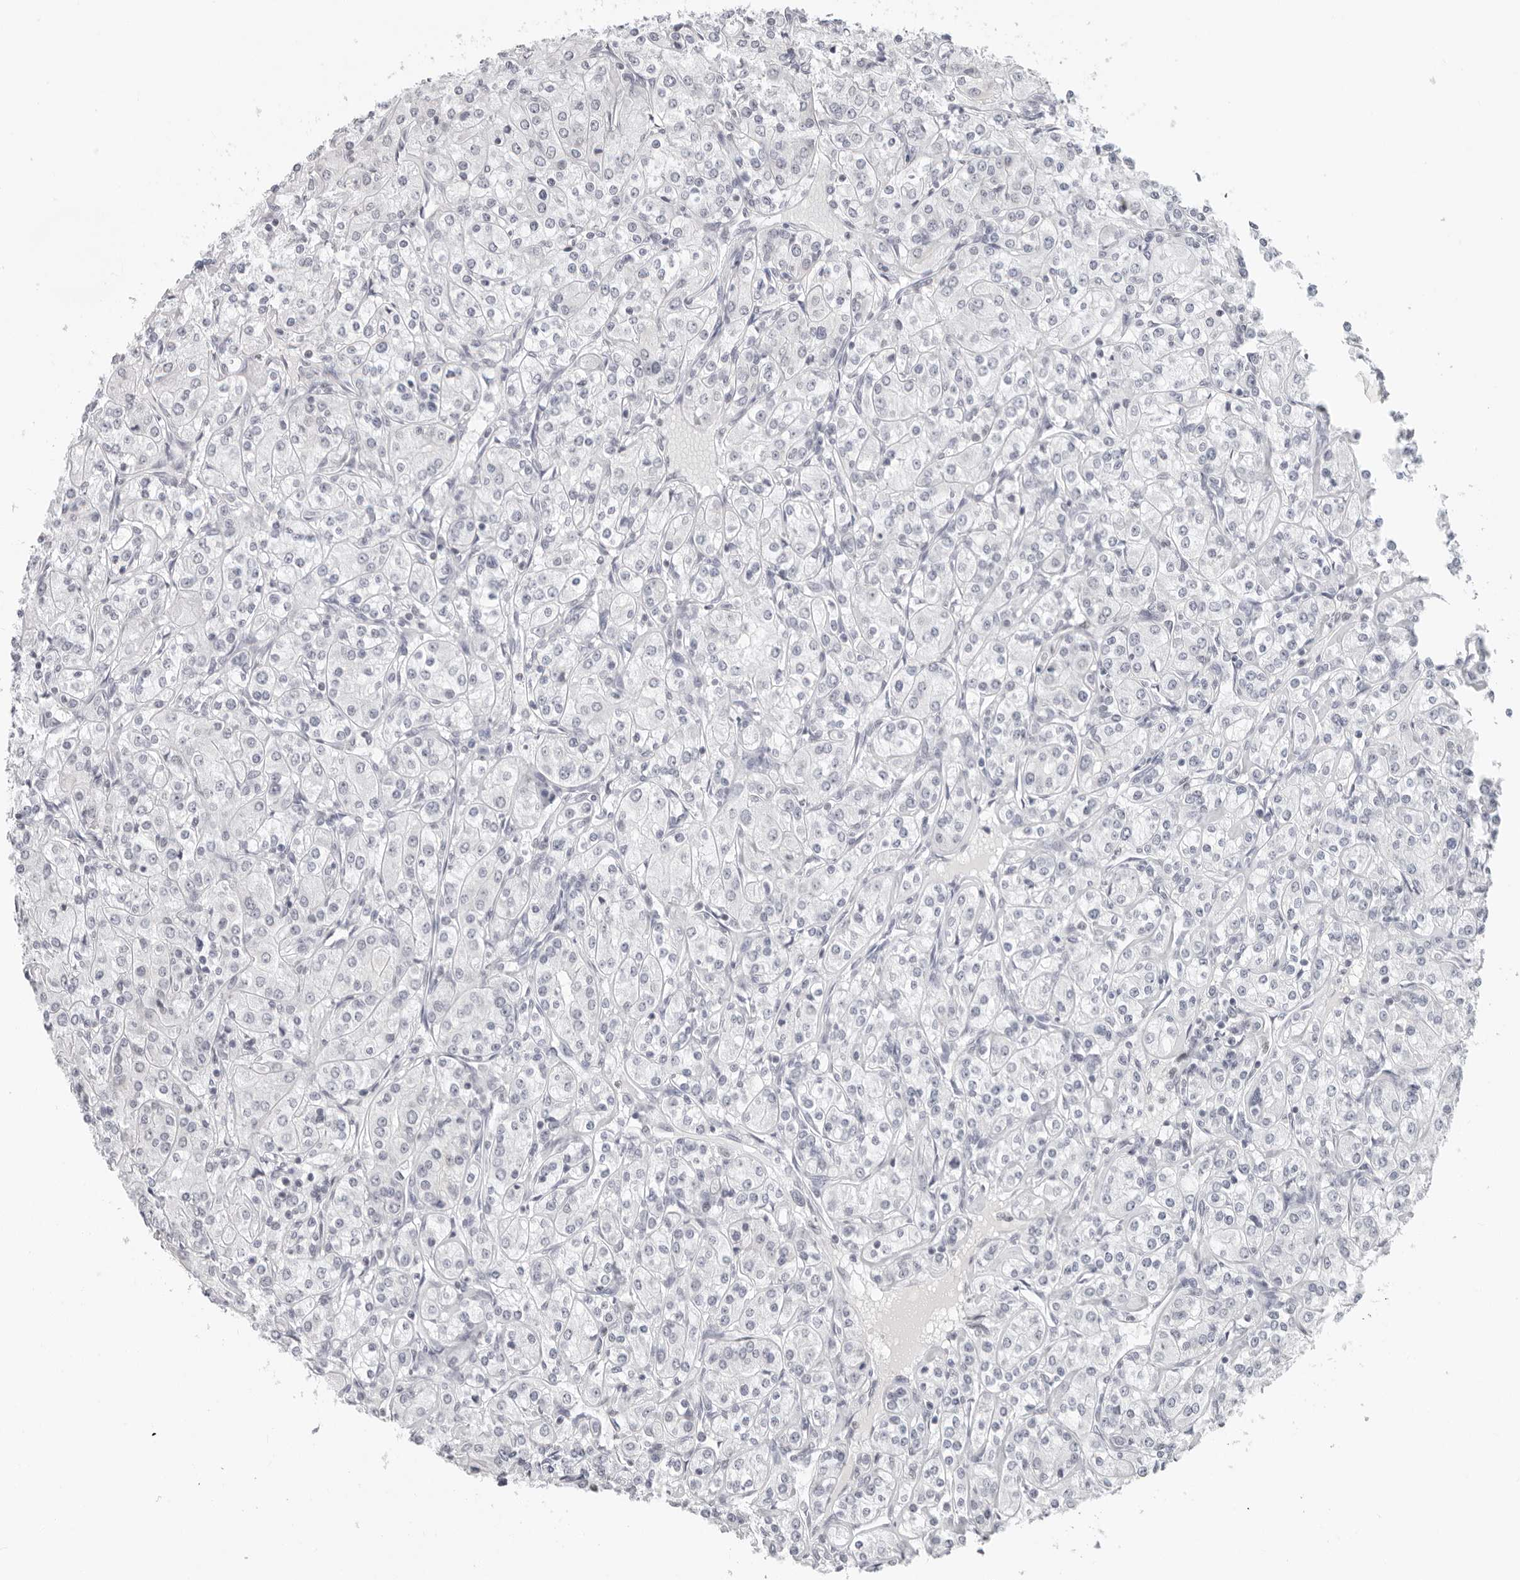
{"staining": {"intensity": "negative", "quantity": "none", "location": "none"}, "tissue": "renal cancer", "cell_type": "Tumor cells", "image_type": "cancer", "snomed": [{"axis": "morphology", "description": "Adenocarcinoma, NOS"}, {"axis": "topography", "description": "Kidney"}], "caption": "Tumor cells show no significant positivity in renal cancer (adenocarcinoma). The staining is performed using DAB brown chromogen with nuclei counter-stained in using hematoxylin.", "gene": "FLG2", "patient": {"sex": "male", "age": 77}}